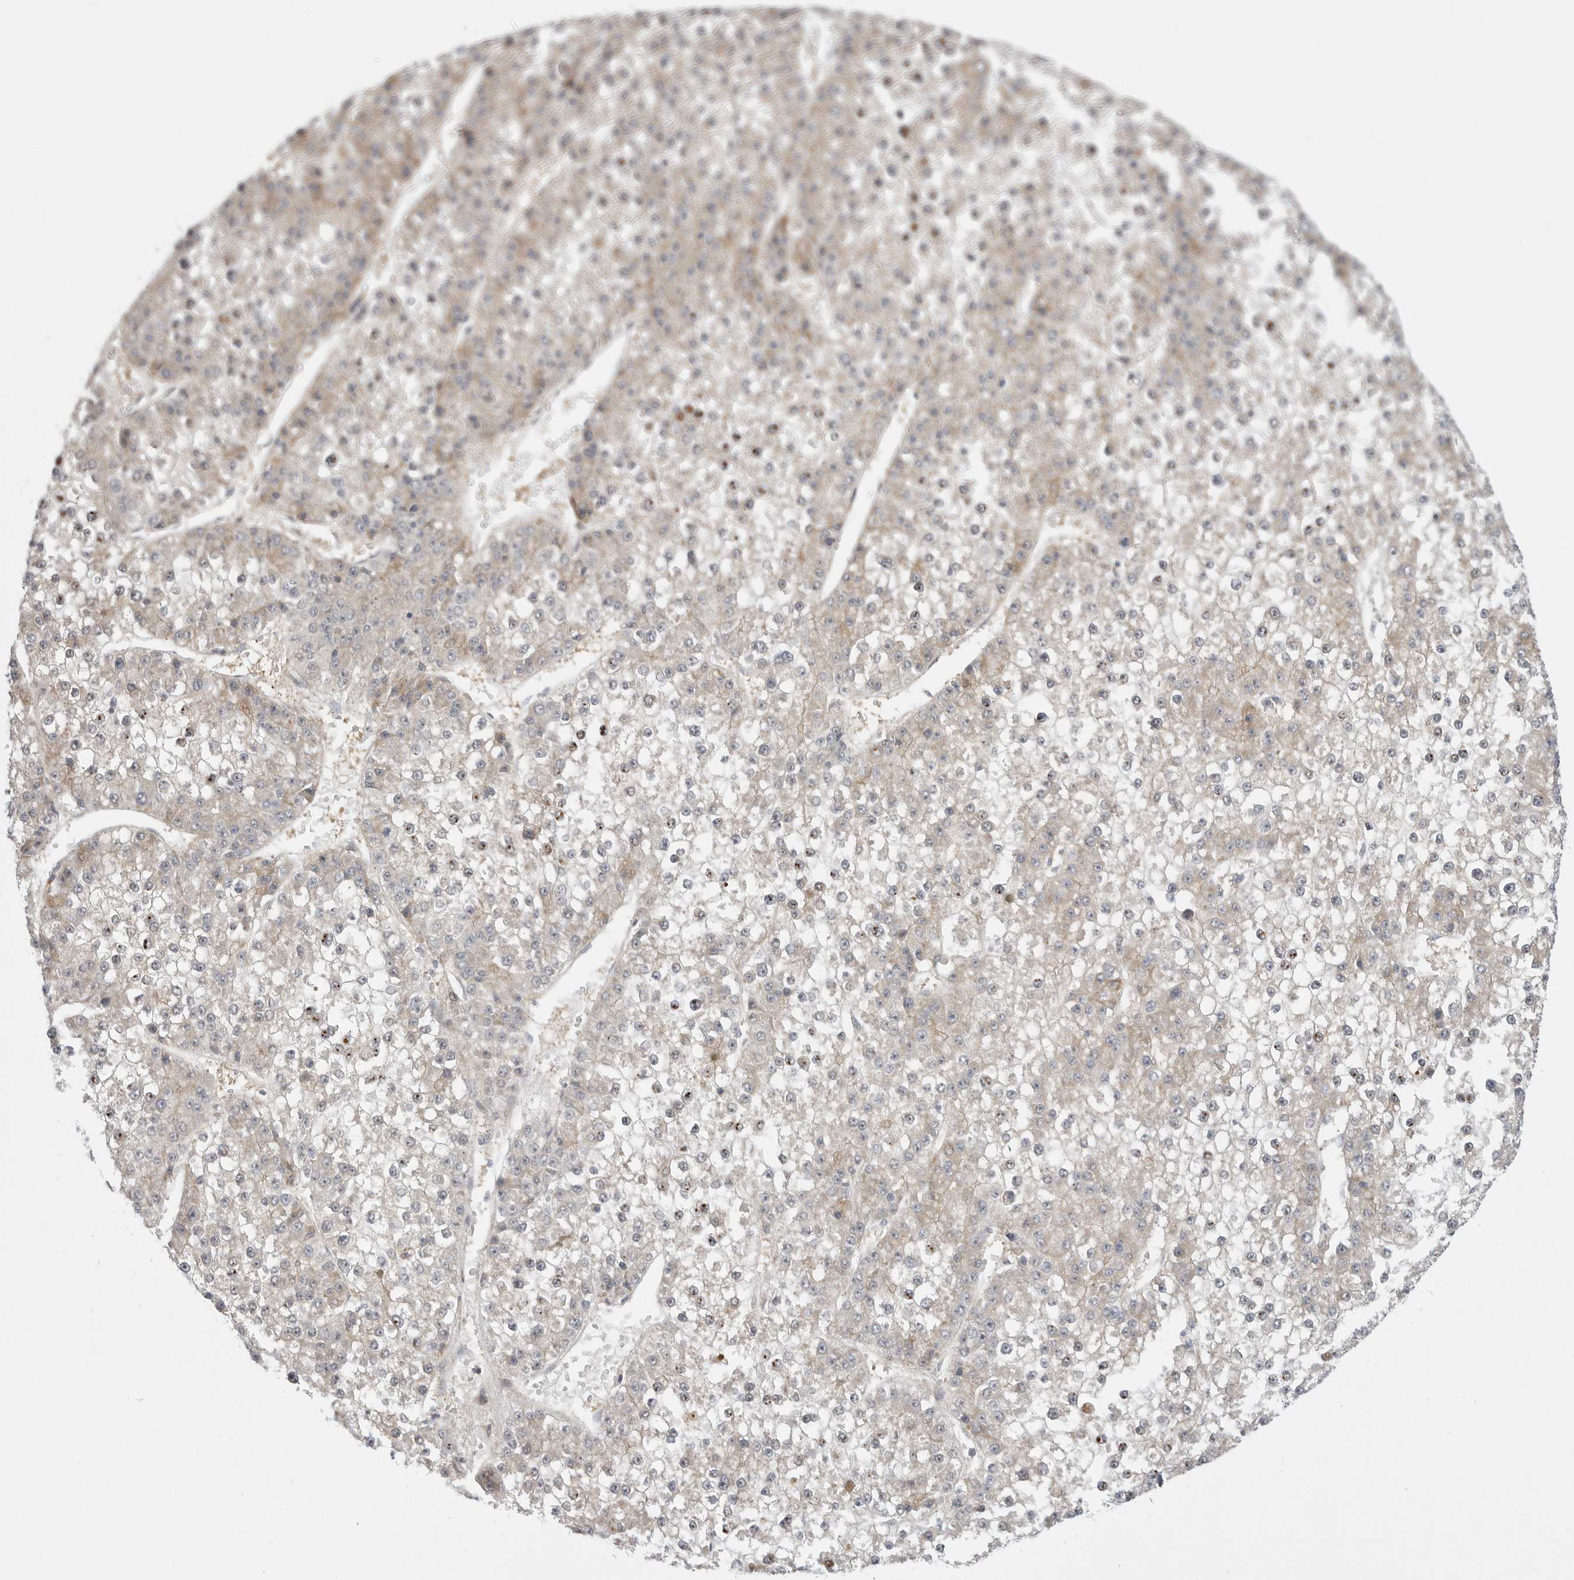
{"staining": {"intensity": "weak", "quantity": "25%-75%", "location": "cytoplasmic/membranous"}, "tissue": "liver cancer", "cell_type": "Tumor cells", "image_type": "cancer", "snomed": [{"axis": "morphology", "description": "Carcinoma, Hepatocellular, NOS"}, {"axis": "topography", "description": "Liver"}], "caption": "High-magnification brightfield microscopy of hepatocellular carcinoma (liver) stained with DAB (brown) and counterstained with hematoxylin (blue). tumor cells exhibit weak cytoplasmic/membranous staining is identified in approximately25%-75% of cells. Nuclei are stained in blue.", "gene": "GGT6", "patient": {"sex": "female", "age": 73}}